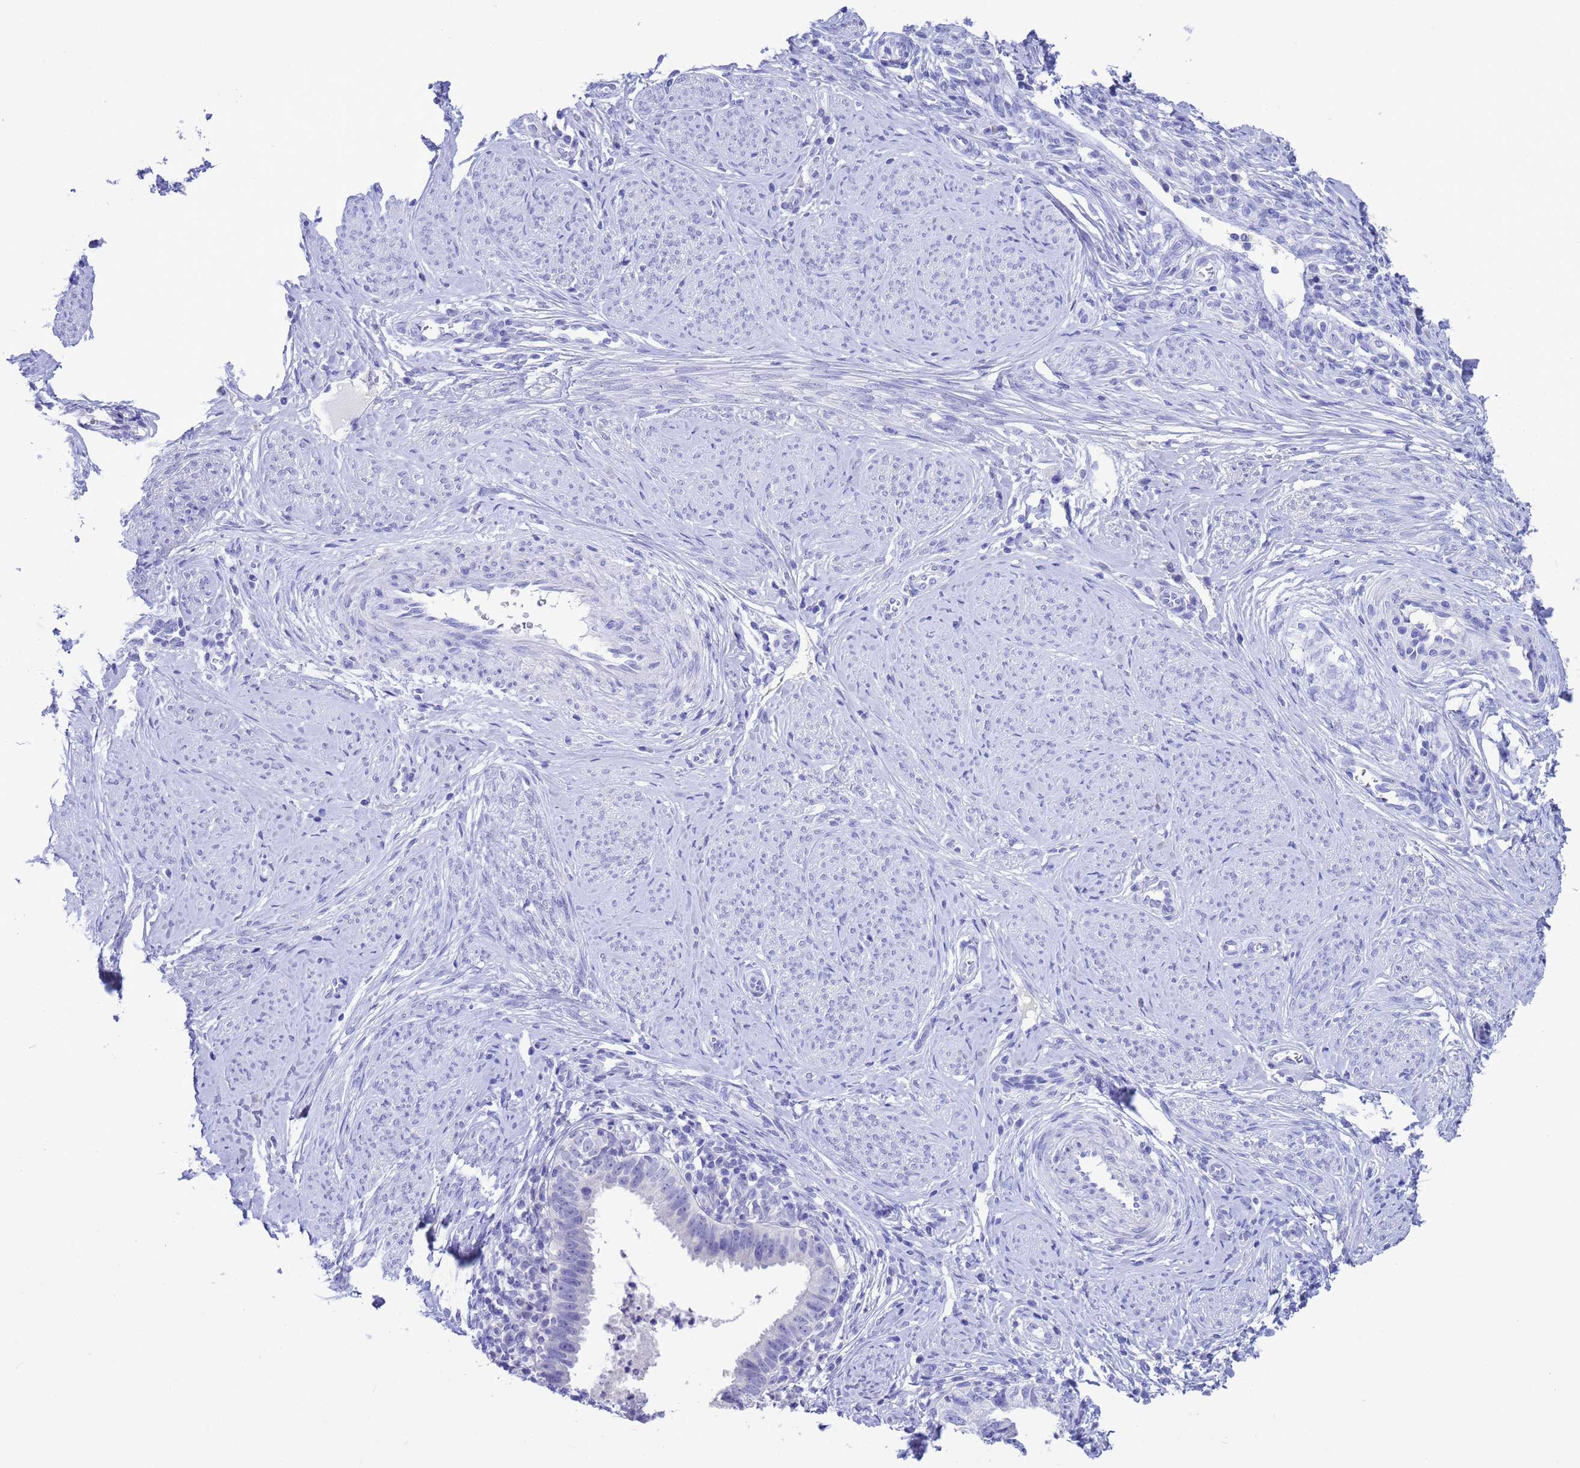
{"staining": {"intensity": "negative", "quantity": "none", "location": "none"}, "tissue": "cervical cancer", "cell_type": "Tumor cells", "image_type": "cancer", "snomed": [{"axis": "morphology", "description": "Adenocarcinoma, NOS"}, {"axis": "topography", "description": "Cervix"}], "caption": "This is a photomicrograph of immunohistochemistry staining of cervical adenocarcinoma, which shows no staining in tumor cells.", "gene": "GSTM1", "patient": {"sex": "female", "age": 36}}